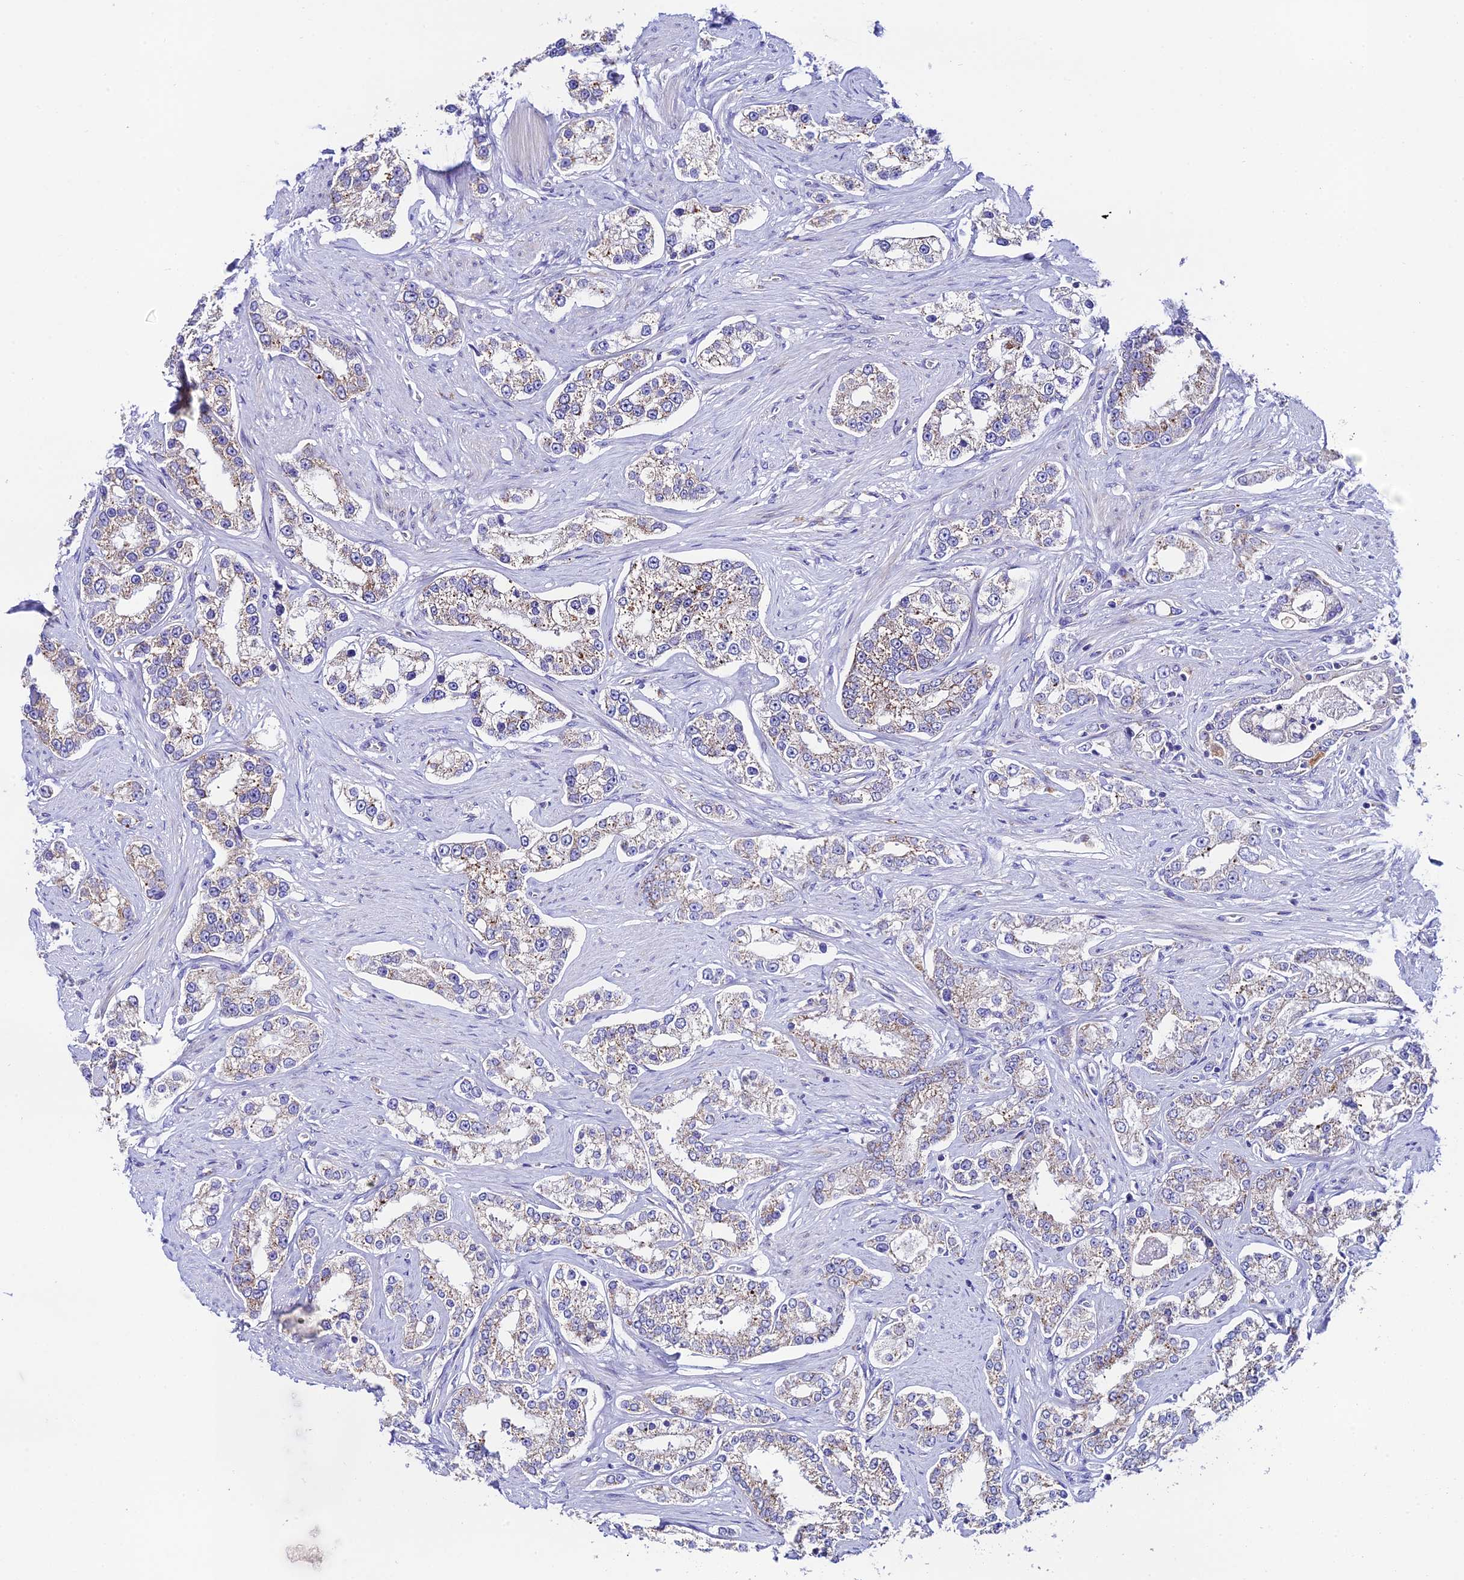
{"staining": {"intensity": "weak", "quantity": "<25%", "location": "cytoplasmic/membranous"}, "tissue": "prostate cancer", "cell_type": "Tumor cells", "image_type": "cancer", "snomed": [{"axis": "morphology", "description": "Normal tissue, NOS"}, {"axis": "morphology", "description": "Adenocarcinoma, High grade"}, {"axis": "topography", "description": "Prostate"}], "caption": "High power microscopy photomicrograph of an IHC photomicrograph of adenocarcinoma (high-grade) (prostate), revealing no significant expression in tumor cells.", "gene": "HSDL2", "patient": {"sex": "male", "age": 83}}